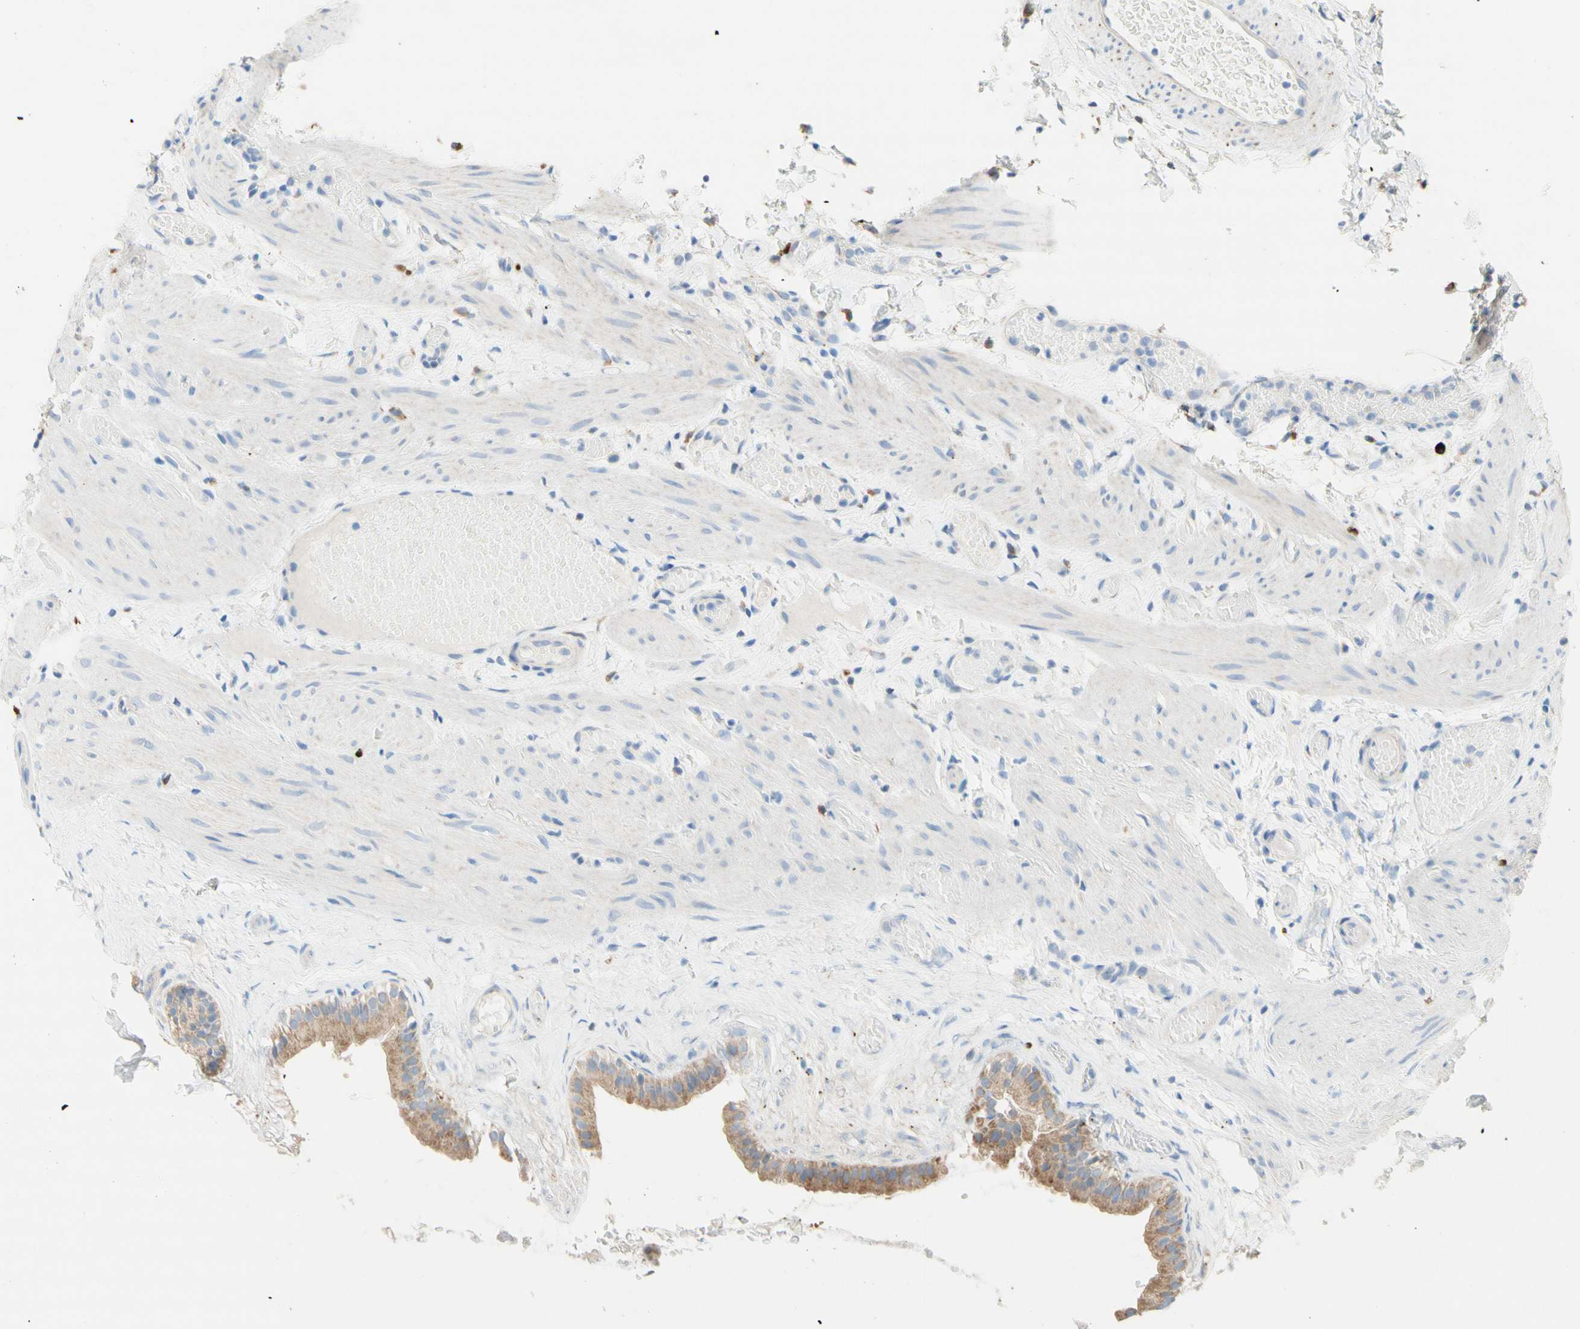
{"staining": {"intensity": "strong", "quantity": ">75%", "location": "cytoplasmic/membranous"}, "tissue": "gallbladder", "cell_type": "Glandular cells", "image_type": "normal", "snomed": [{"axis": "morphology", "description": "Normal tissue, NOS"}, {"axis": "topography", "description": "Gallbladder"}], "caption": "Immunohistochemistry (IHC) (DAB) staining of benign gallbladder shows strong cytoplasmic/membranous protein expression in about >75% of glandular cells.", "gene": "URB2", "patient": {"sex": "female", "age": 26}}